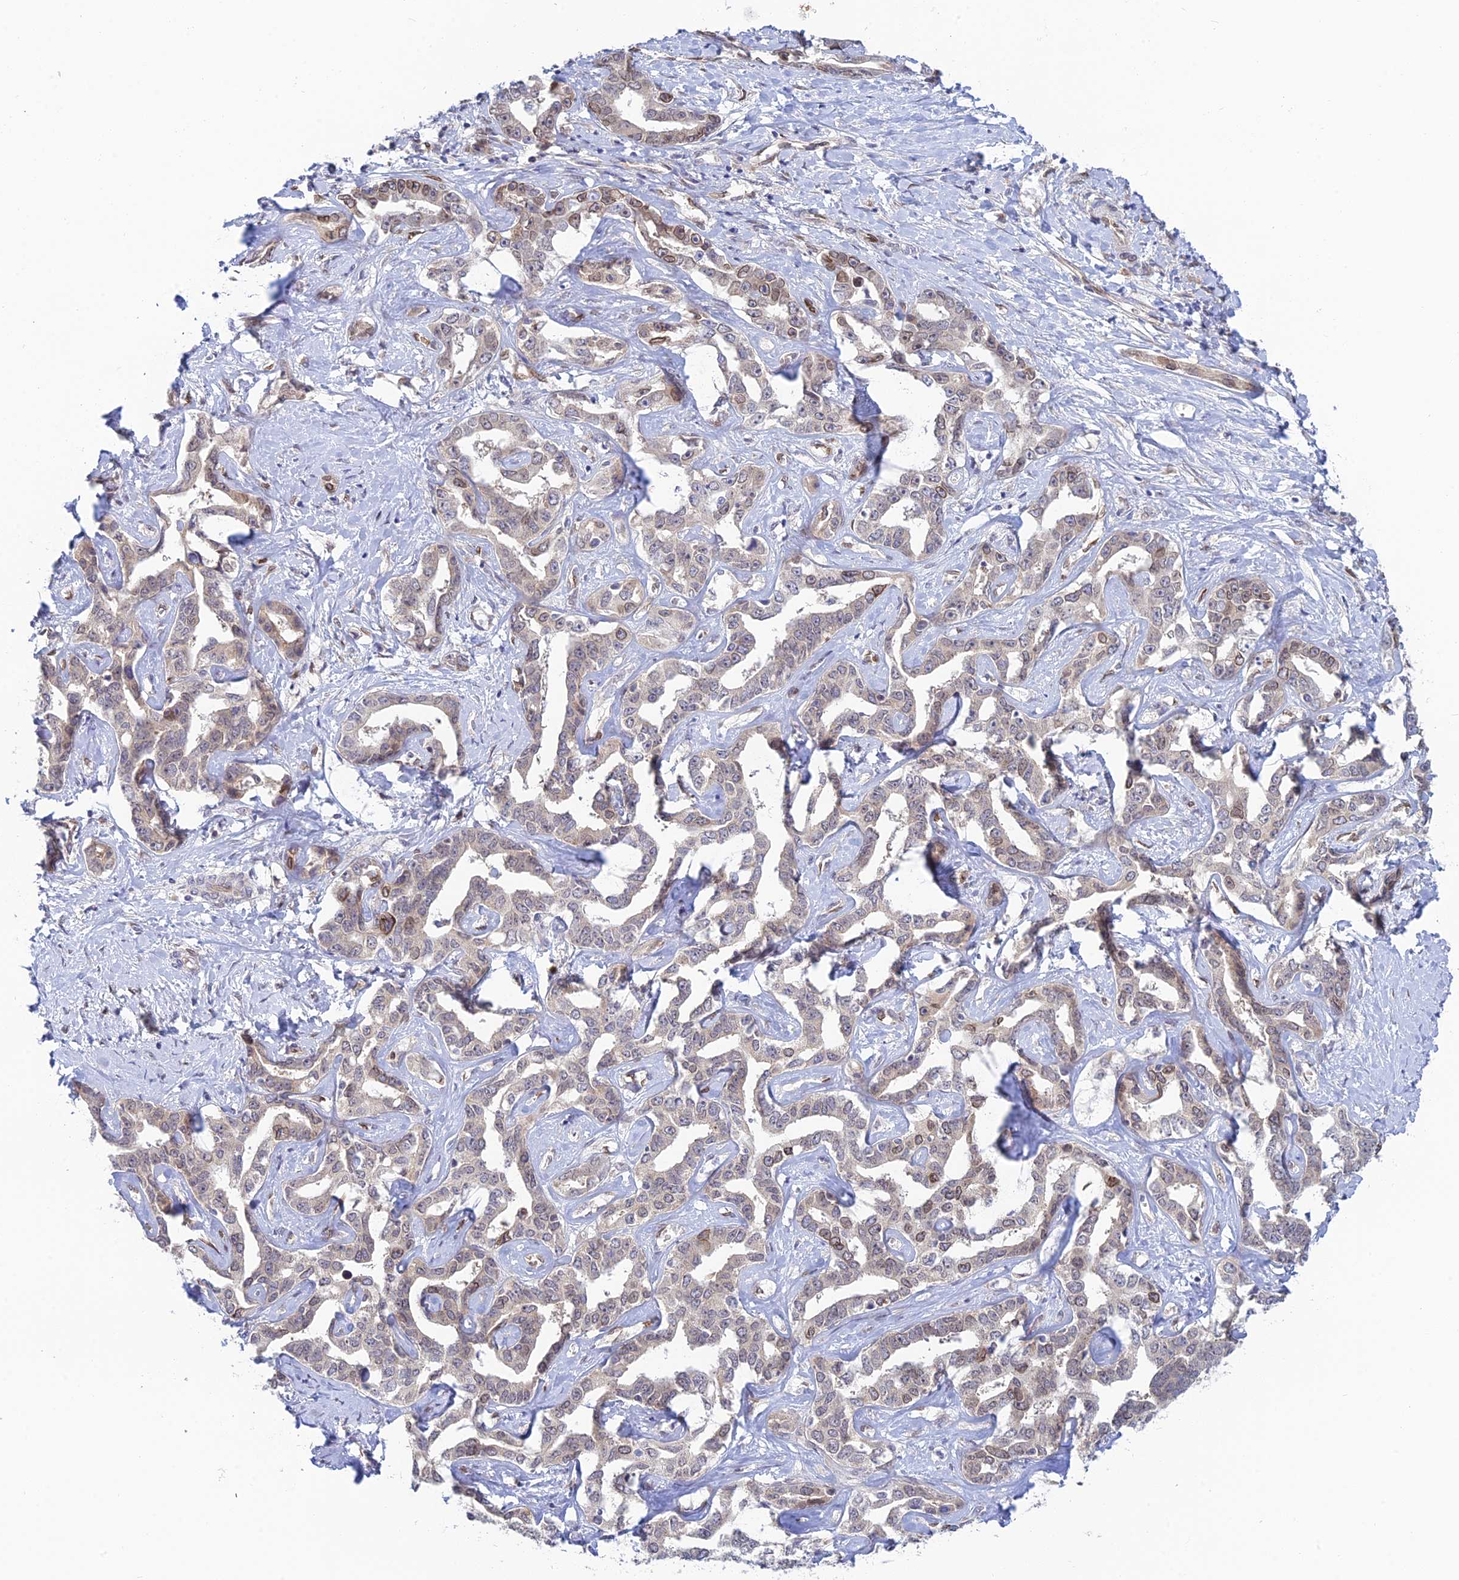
{"staining": {"intensity": "moderate", "quantity": "25%-75%", "location": "nuclear"}, "tissue": "liver cancer", "cell_type": "Tumor cells", "image_type": "cancer", "snomed": [{"axis": "morphology", "description": "Cholangiocarcinoma"}, {"axis": "topography", "description": "Liver"}], "caption": "Immunohistochemical staining of human cholangiocarcinoma (liver) reveals moderate nuclear protein expression in approximately 25%-75% of tumor cells.", "gene": "SKIC8", "patient": {"sex": "male", "age": 59}}